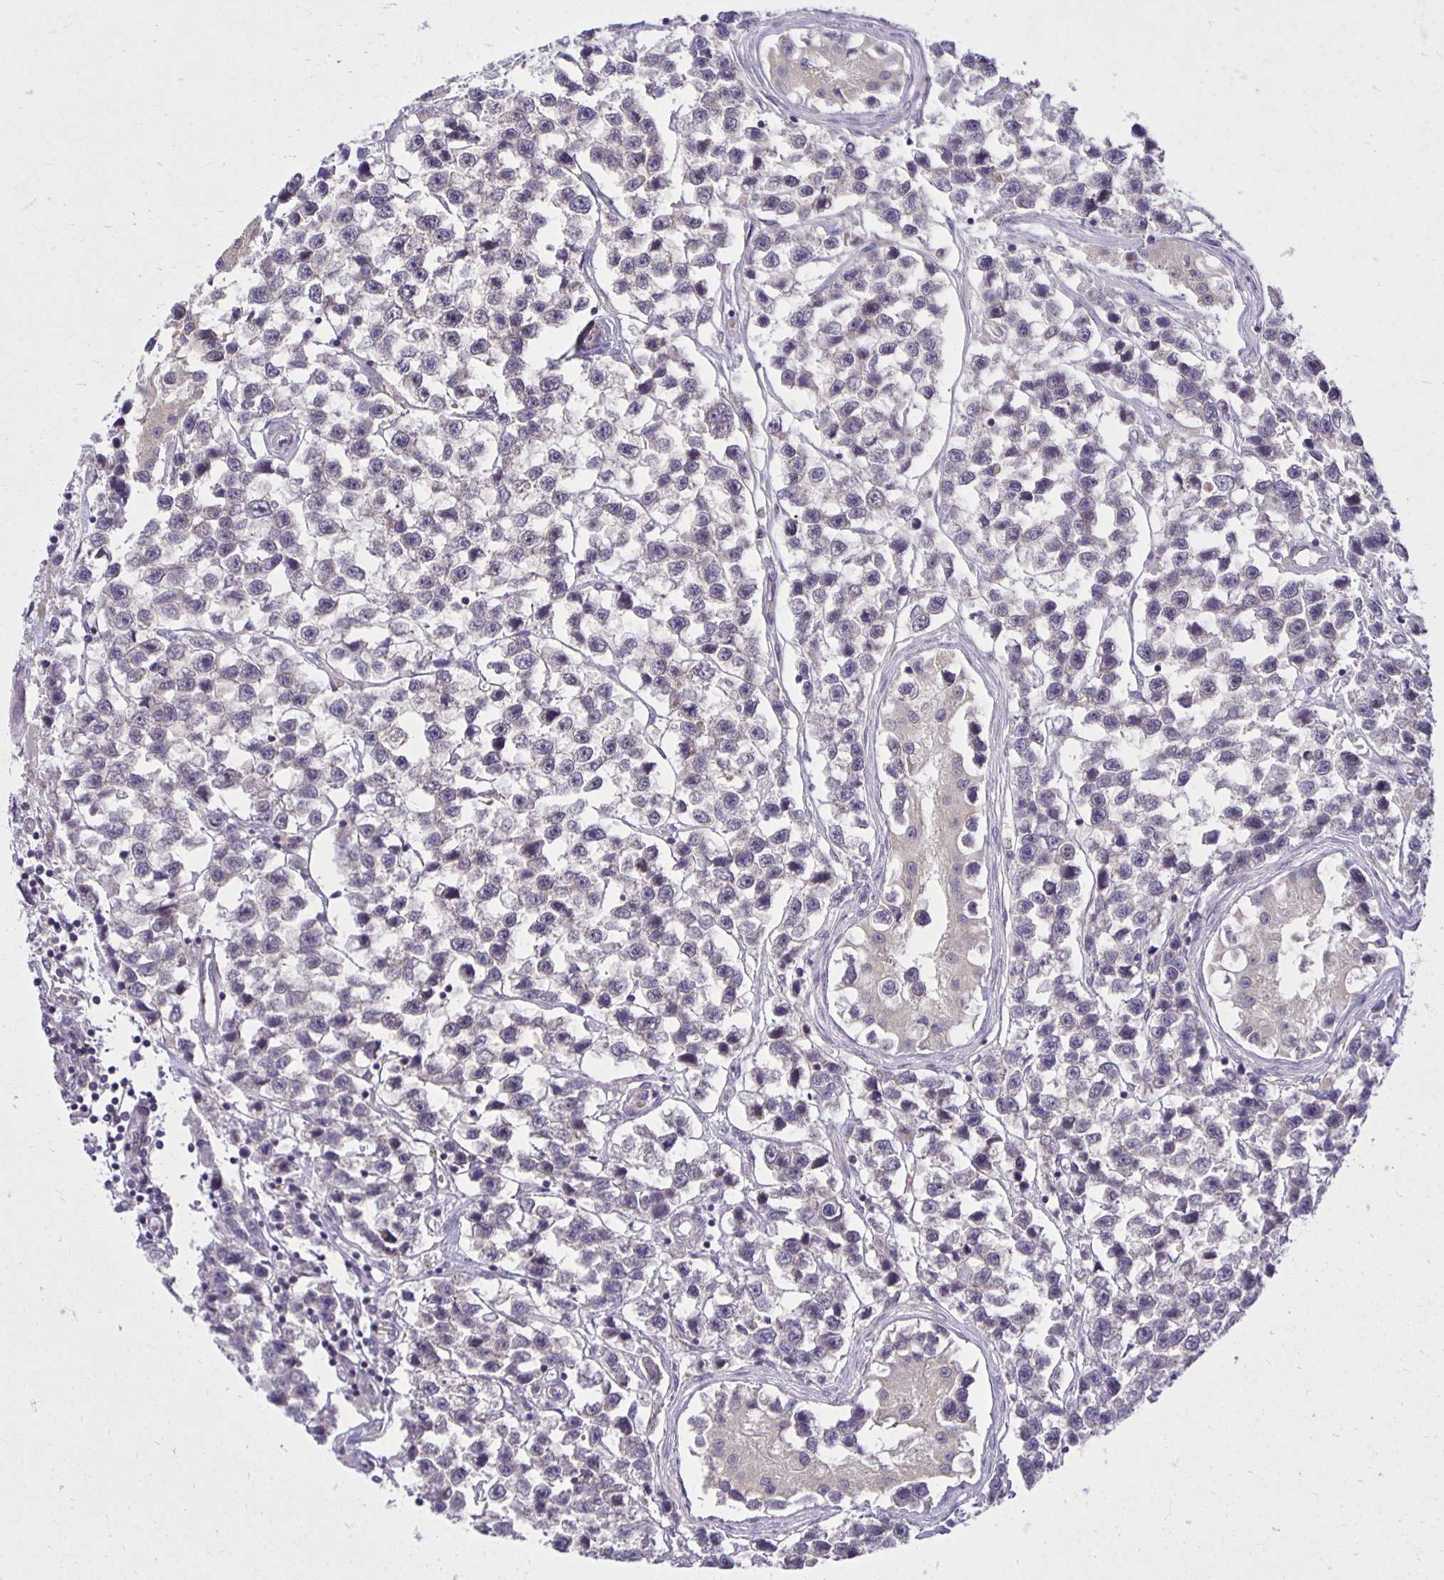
{"staining": {"intensity": "negative", "quantity": "none", "location": "none"}, "tissue": "testis cancer", "cell_type": "Tumor cells", "image_type": "cancer", "snomed": [{"axis": "morphology", "description": "Seminoma, NOS"}, {"axis": "topography", "description": "Testis"}], "caption": "A high-resolution image shows IHC staining of seminoma (testis), which shows no significant expression in tumor cells.", "gene": "MIEN1", "patient": {"sex": "male", "age": 26}}